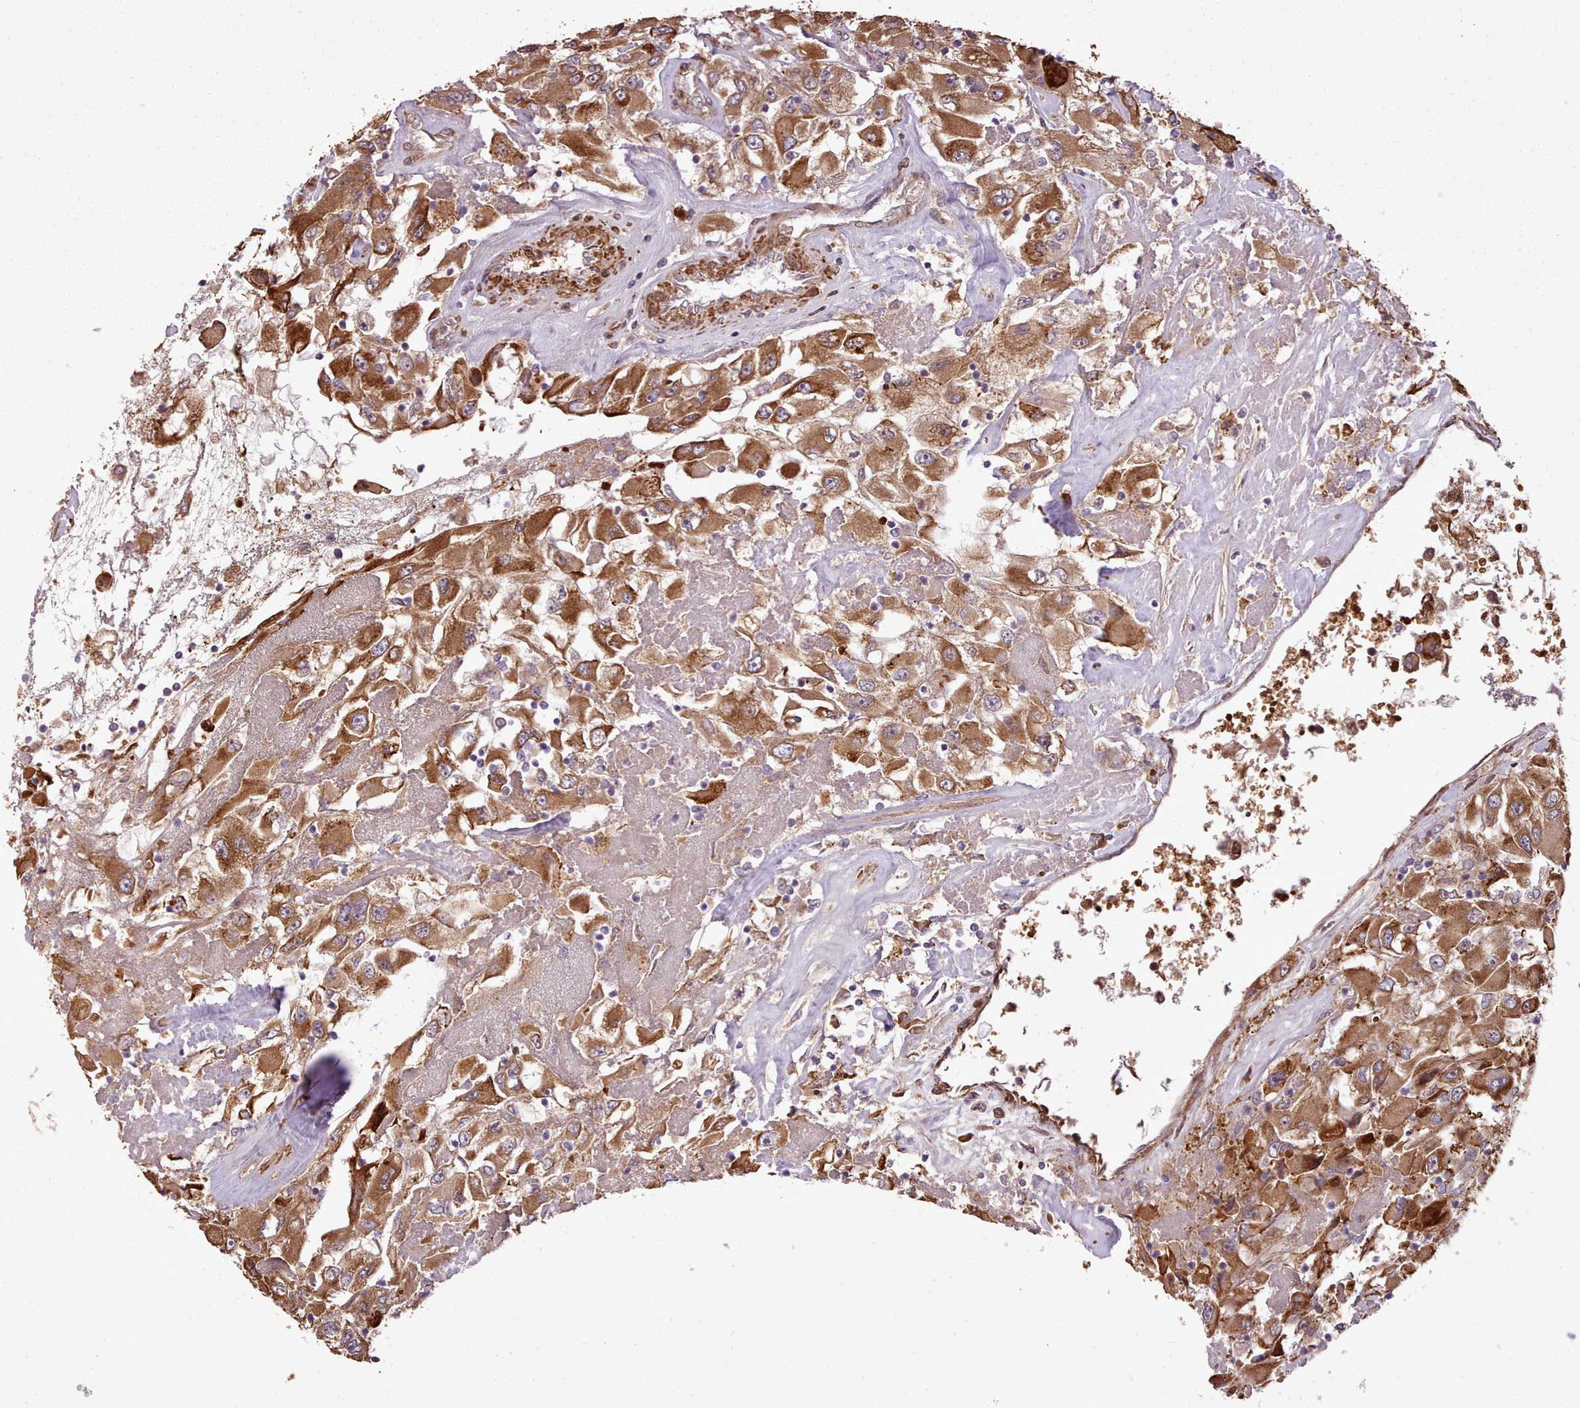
{"staining": {"intensity": "moderate", "quantity": ">75%", "location": "cytoplasmic/membranous"}, "tissue": "renal cancer", "cell_type": "Tumor cells", "image_type": "cancer", "snomed": [{"axis": "morphology", "description": "Adenocarcinoma, NOS"}, {"axis": "topography", "description": "Kidney"}], "caption": "Immunohistochemistry (IHC) of human renal cancer demonstrates medium levels of moderate cytoplasmic/membranous expression in about >75% of tumor cells.", "gene": "CABP1", "patient": {"sex": "female", "age": 52}}